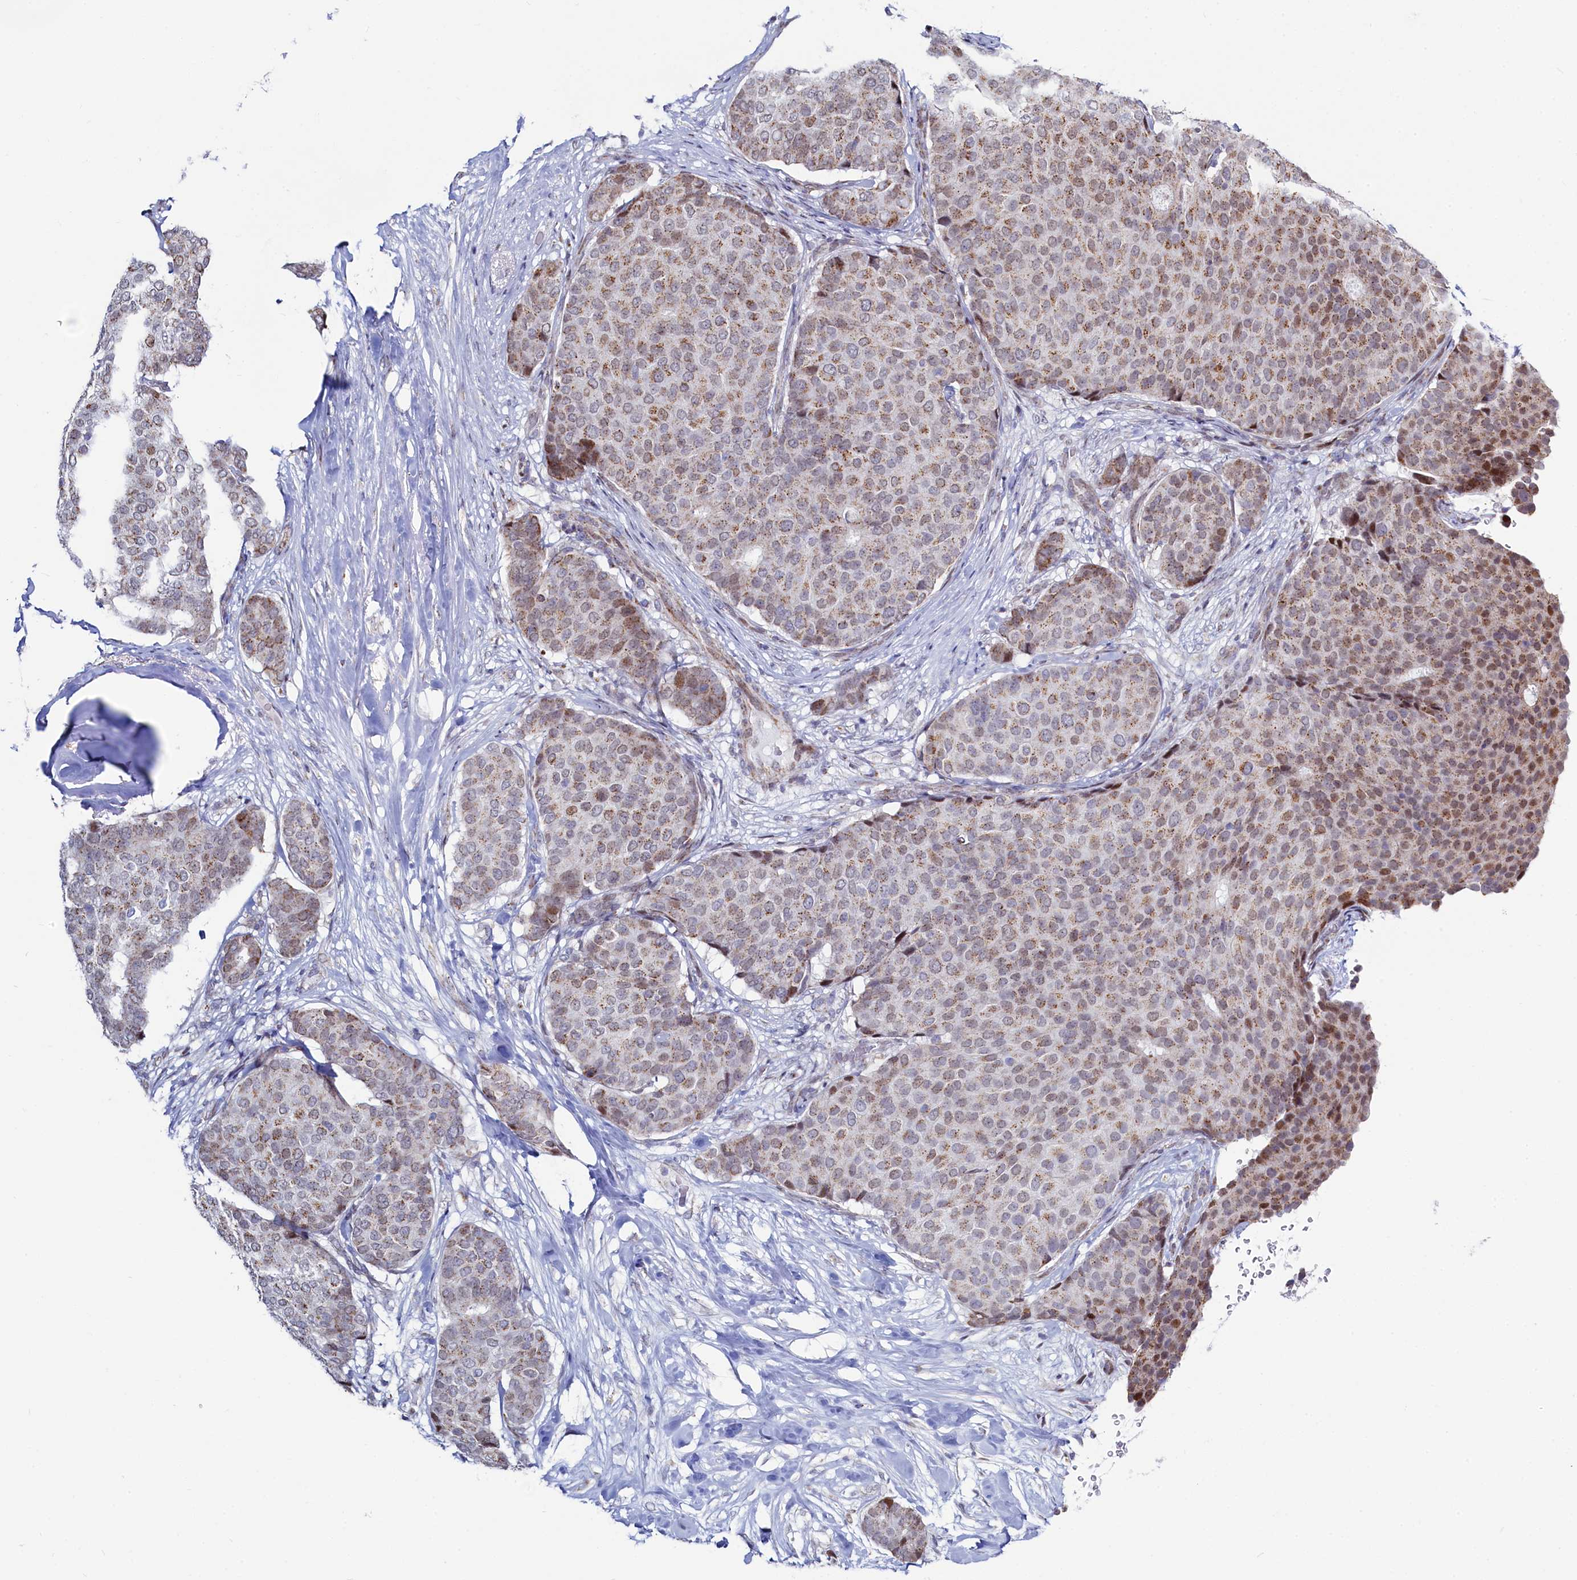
{"staining": {"intensity": "moderate", "quantity": "25%-75%", "location": "cytoplasmic/membranous,nuclear"}, "tissue": "breast cancer", "cell_type": "Tumor cells", "image_type": "cancer", "snomed": [{"axis": "morphology", "description": "Duct carcinoma"}, {"axis": "topography", "description": "Breast"}], "caption": "Approximately 25%-75% of tumor cells in human breast cancer demonstrate moderate cytoplasmic/membranous and nuclear protein positivity as visualized by brown immunohistochemical staining.", "gene": "HDGFL3", "patient": {"sex": "female", "age": 75}}